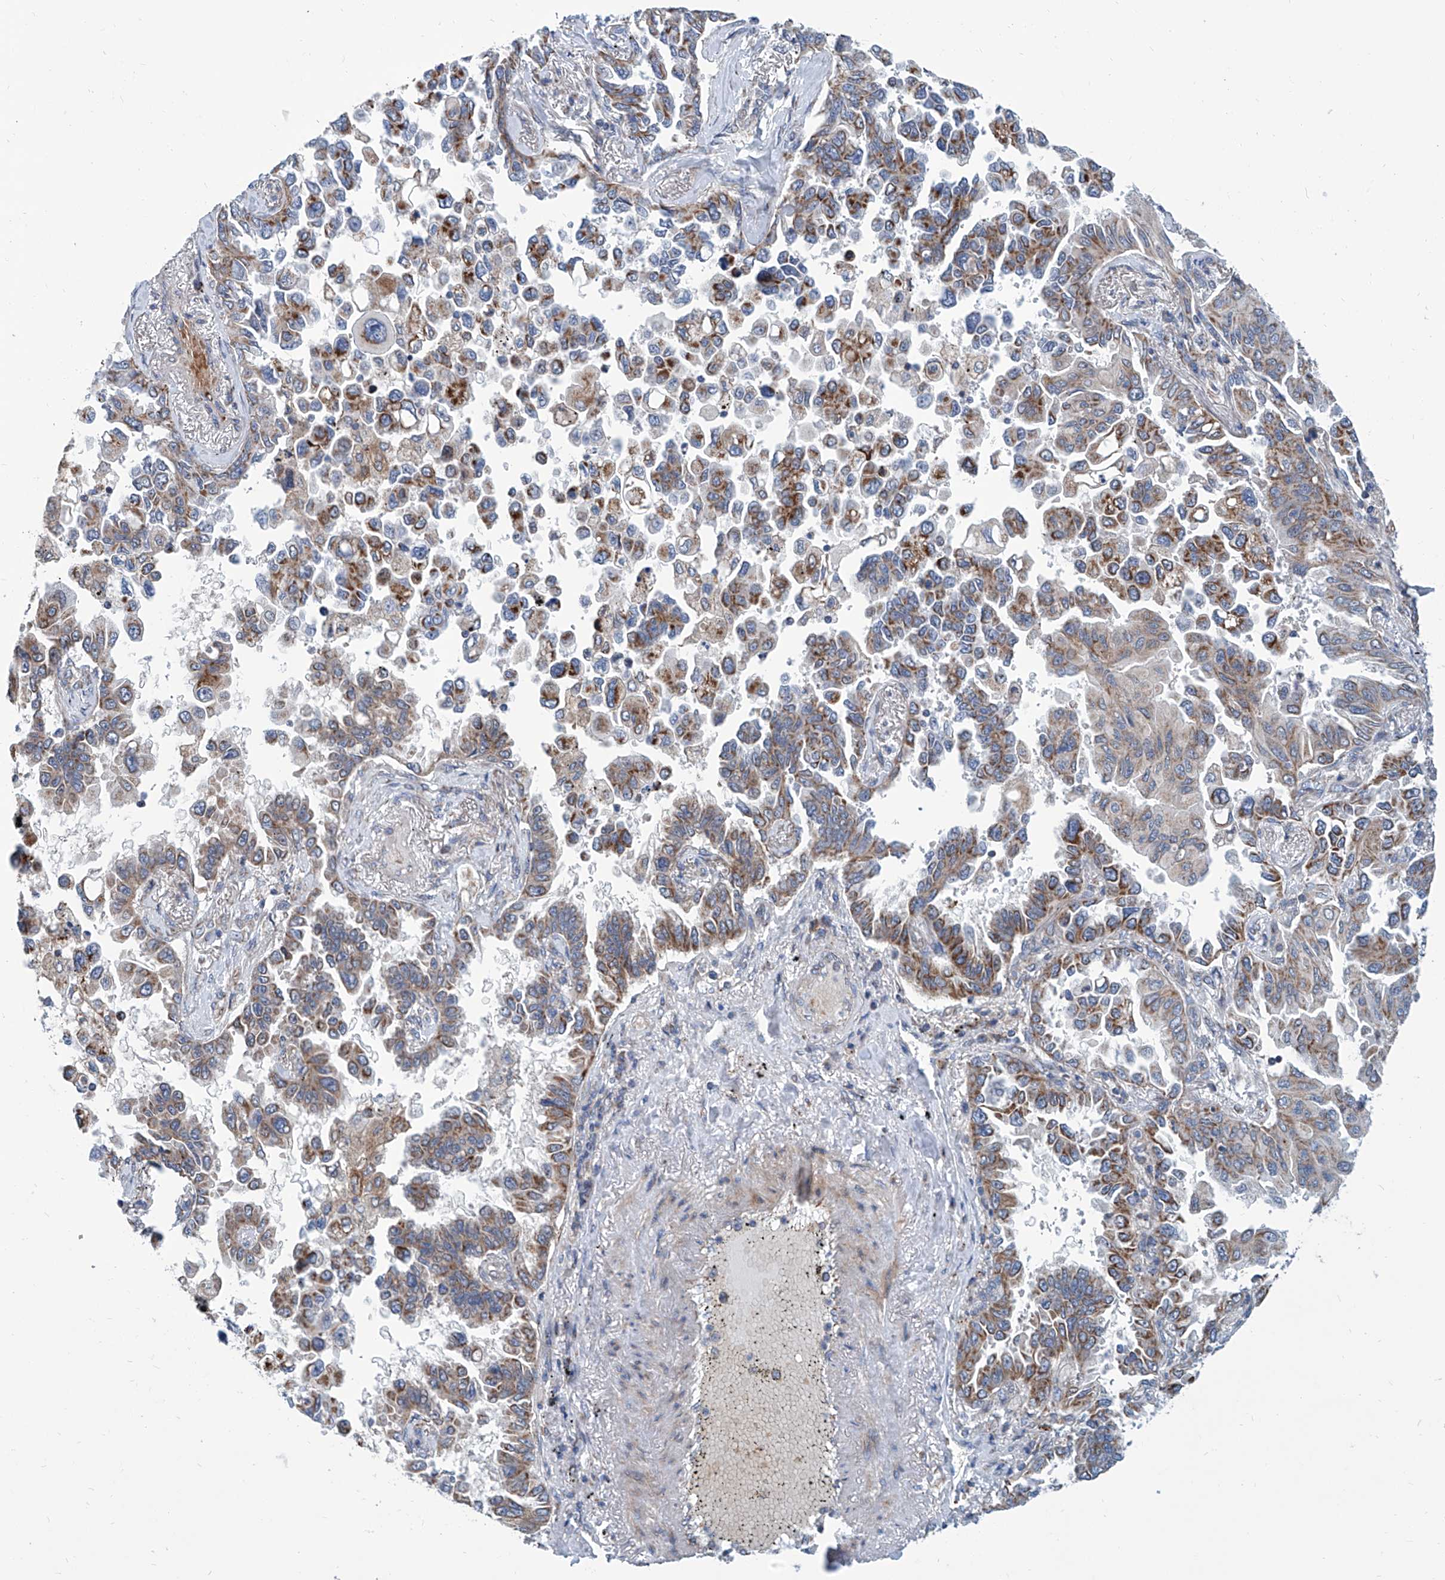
{"staining": {"intensity": "strong", "quantity": "25%-75%", "location": "cytoplasmic/membranous"}, "tissue": "lung cancer", "cell_type": "Tumor cells", "image_type": "cancer", "snomed": [{"axis": "morphology", "description": "Adenocarcinoma, NOS"}, {"axis": "topography", "description": "Lung"}], "caption": "DAB (3,3'-diaminobenzidine) immunohistochemical staining of lung cancer shows strong cytoplasmic/membranous protein staining in approximately 25%-75% of tumor cells. (DAB (3,3'-diaminobenzidine) = brown stain, brightfield microscopy at high magnification).", "gene": "USP48", "patient": {"sex": "female", "age": 67}}